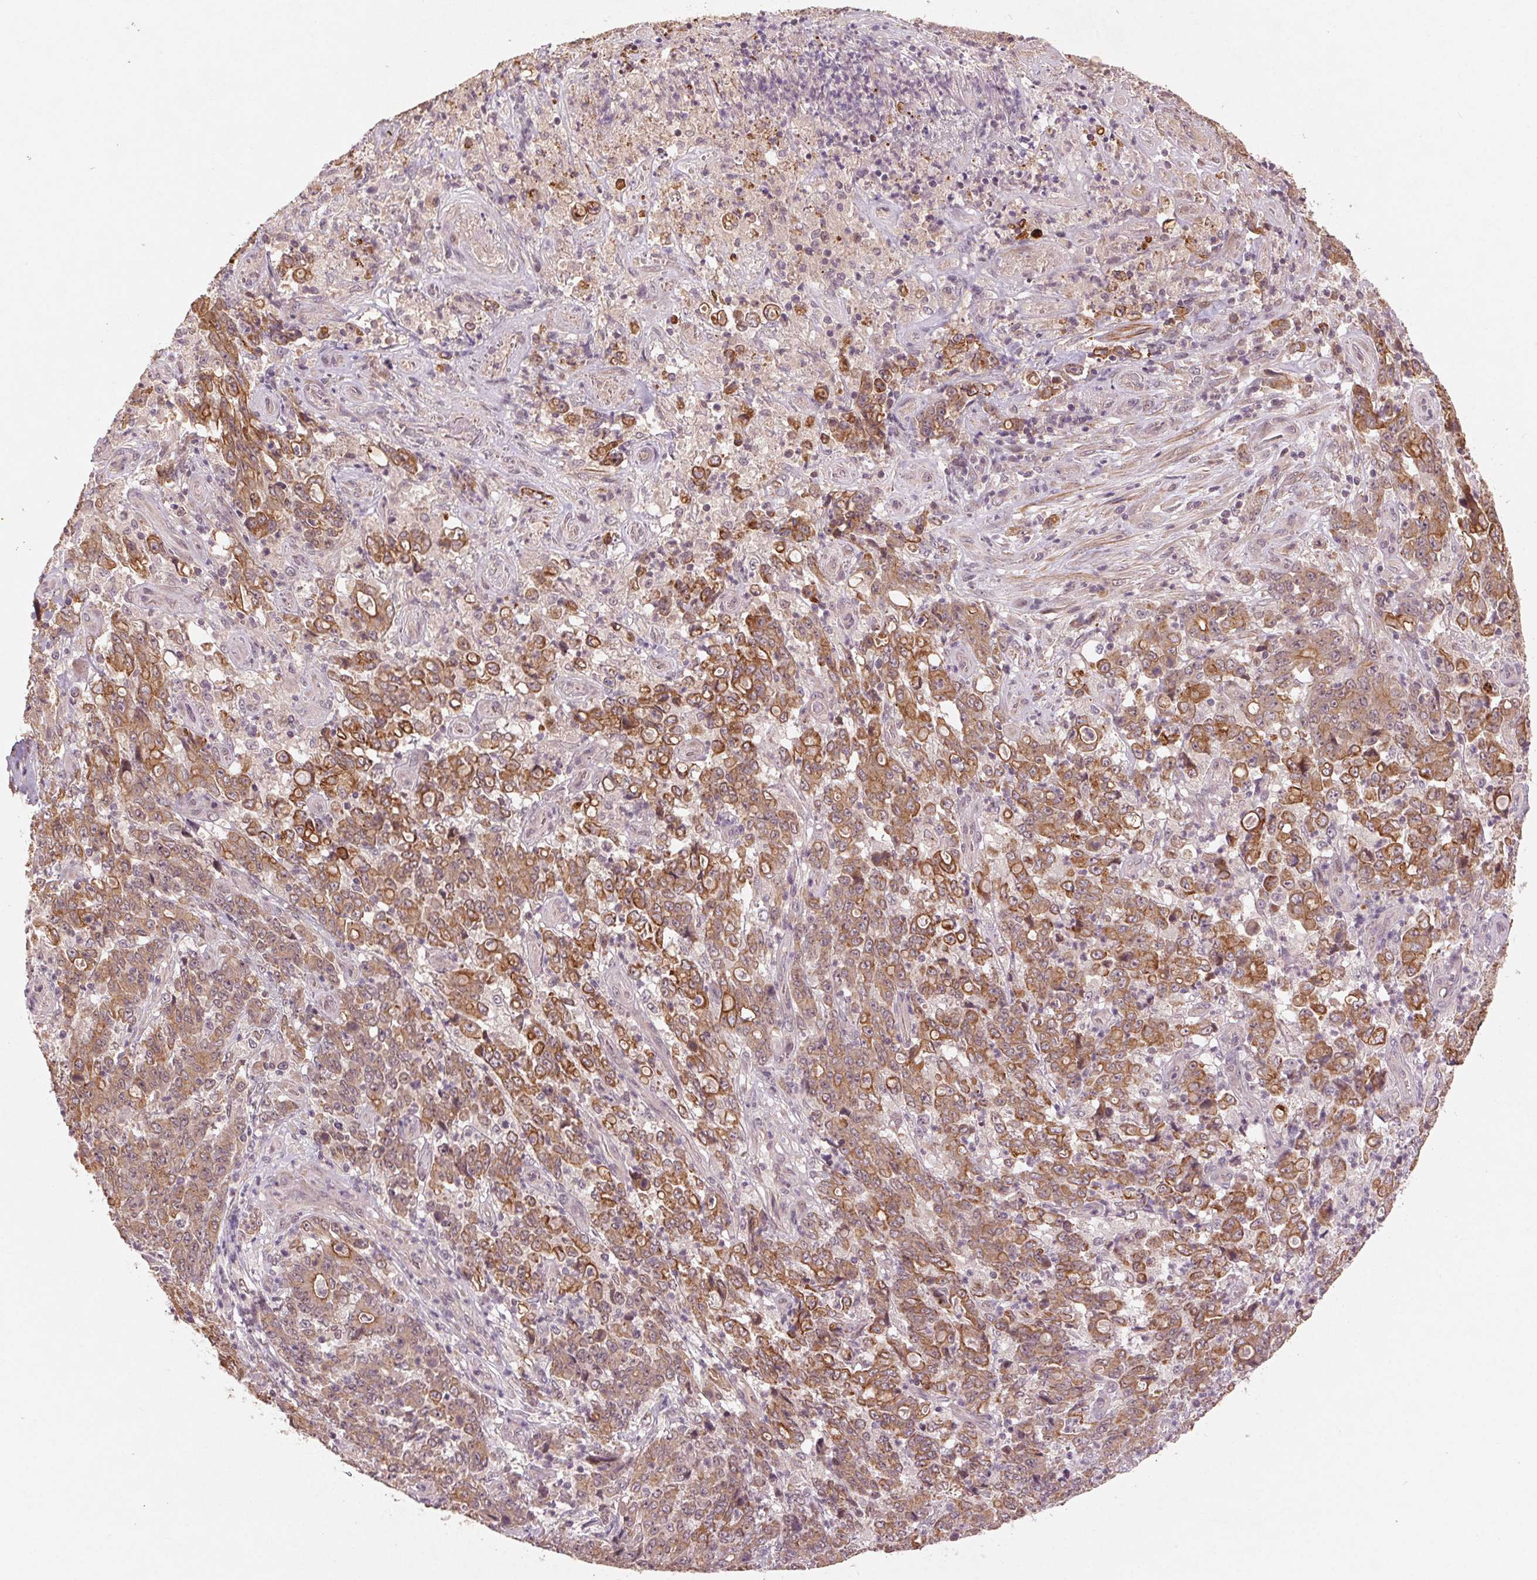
{"staining": {"intensity": "moderate", "quantity": "25%-75%", "location": "cytoplasmic/membranous"}, "tissue": "stomach cancer", "cell_type": "Tumor cells", "image_type": "cancer", "snomed": [{"axis": "morphology", "description": "Adenocarcinoma, NOS"}, {"axis": "topography", "description": "Stomach, lower"}], "caption": "Protein expression analysis of human adenocarcinoma (stomach) reveals moderate cytoplasmic/membranous staining in about 25%-75% of tumor cells.", "gene": "SMLR1", "patient": {"sex": "female", "age": 71}}